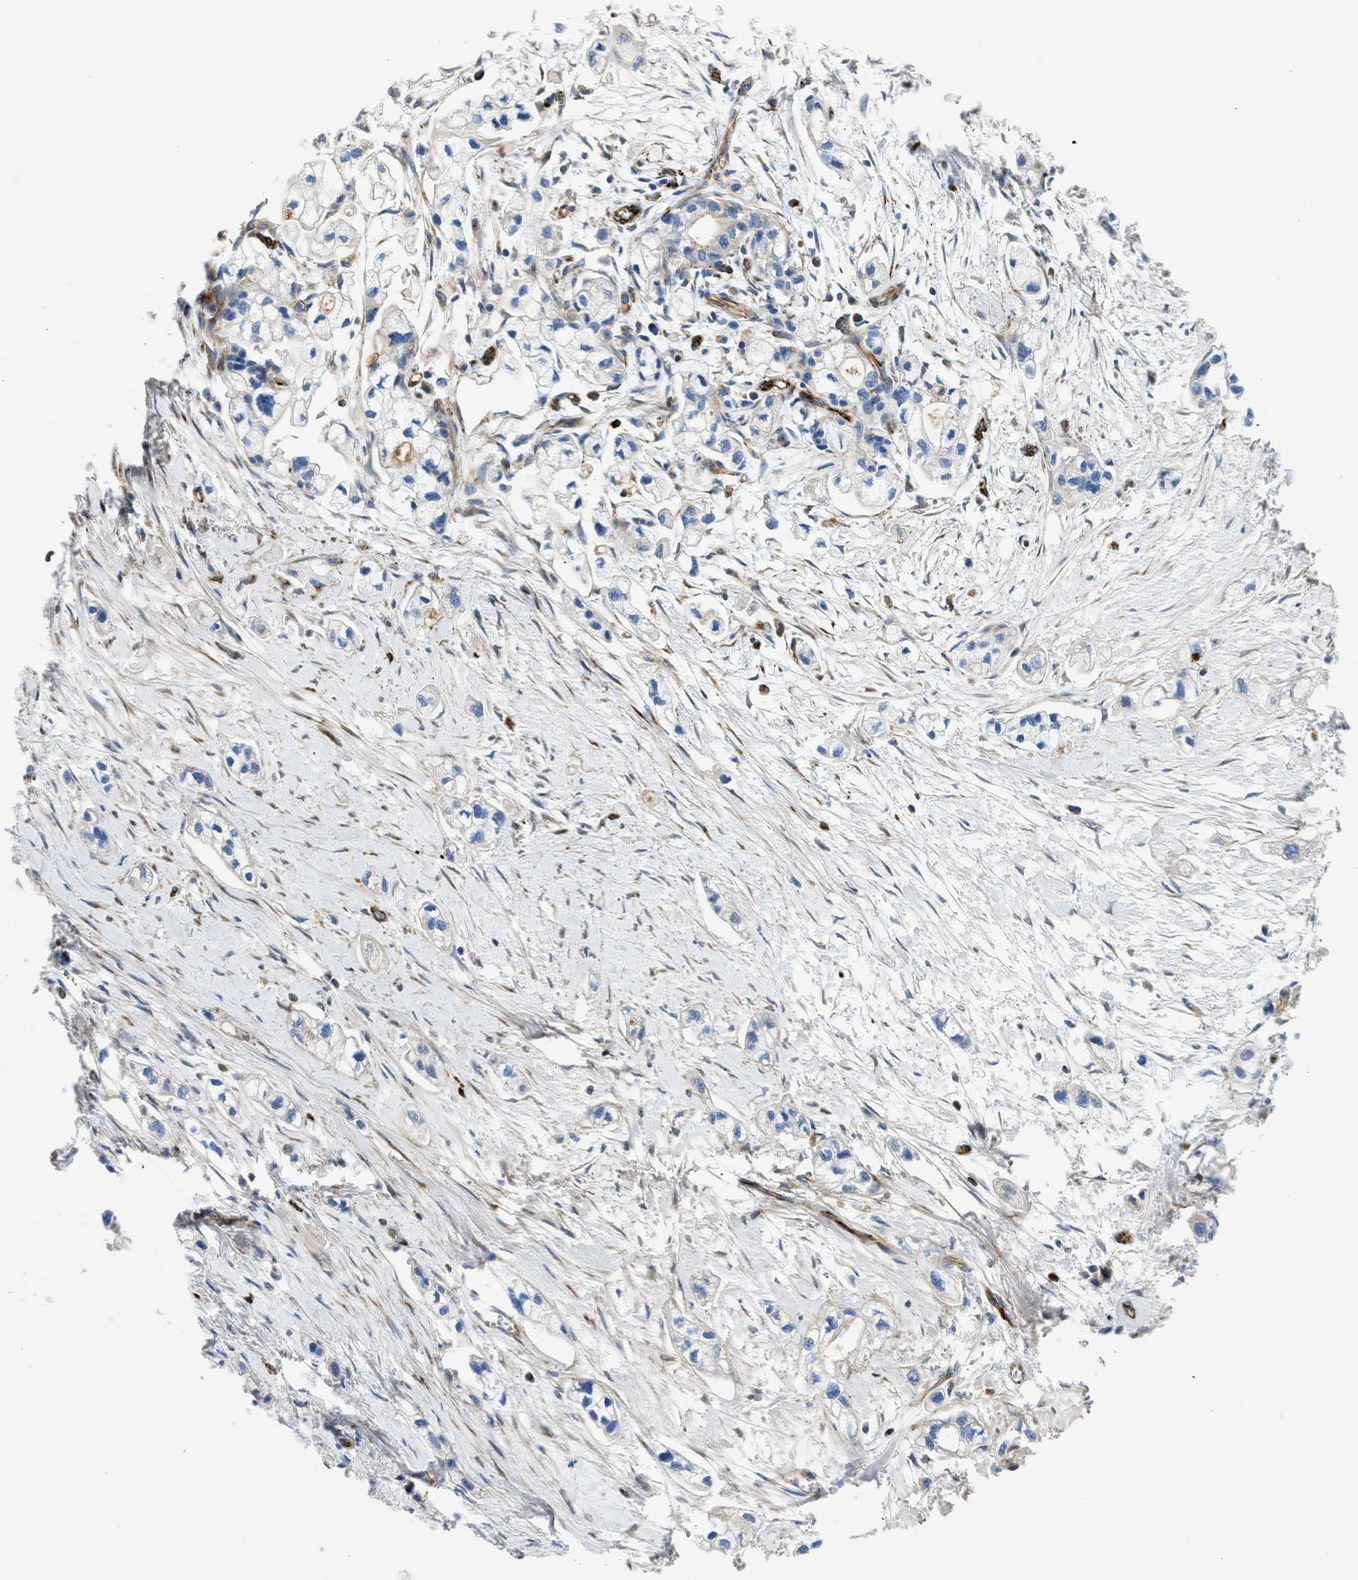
{"staining": {"intensity": "negative", "quantity": "none", "location": "none"}, "tissue": "pancreatic cancer", "cell_type": "Tumor cells", "image_type": "cancer", "snomed": [{"axis": "morphology", "description": "Adenocarcinoma, NOS"}, {"axis": "topography", "description": "Pancreas"}], "caption": "This image is of pancreatic cancer (adenocarcinoma) stained with IHC to label a protein in brown with the nuclei are counter-stained blue. There is no positivity in tumor cells.", "gene": "ULK4", "patient": {"sex": "male", "age": 74}}